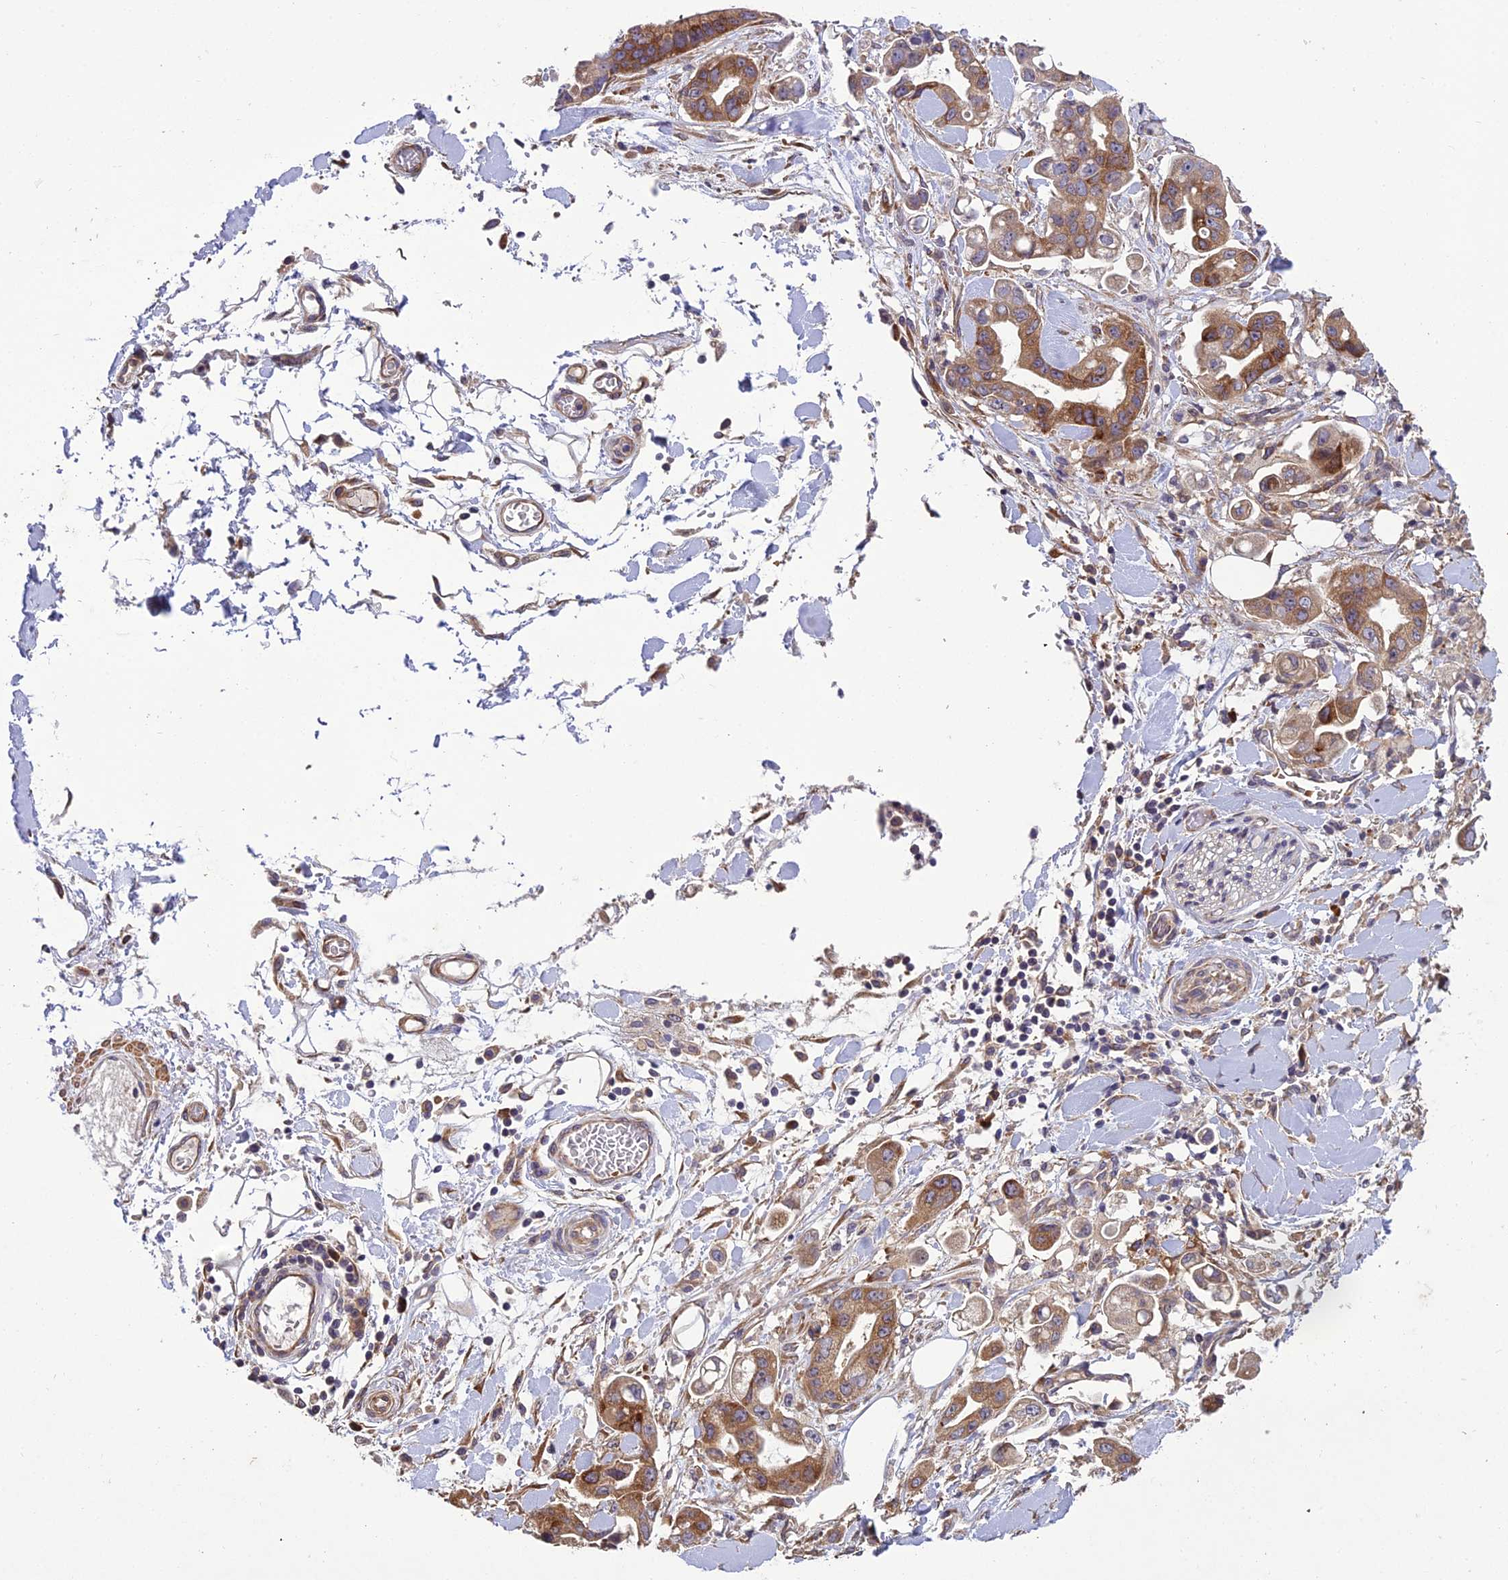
{"staining": {"intensity": "moderate", "quantity": ">75%", "location": "cytoplasmic/membranous"}, "tissue": "stomach cancer", "cell_type": "Tumor cells", "image_type": "cancer", "snomed": [{"axis": "morphology", "description": "Adenocarcinoma, NOS"}, {"axis": "topography", "description": "Stomach"}], "caption": "Stomach cancer stained with a brown dye displays moderate cytoplasmic/membranous positive staining in approximately >75% of tumor cells.", "gene": "CENPL", "patient": {"sex": "male", "age": 62}}